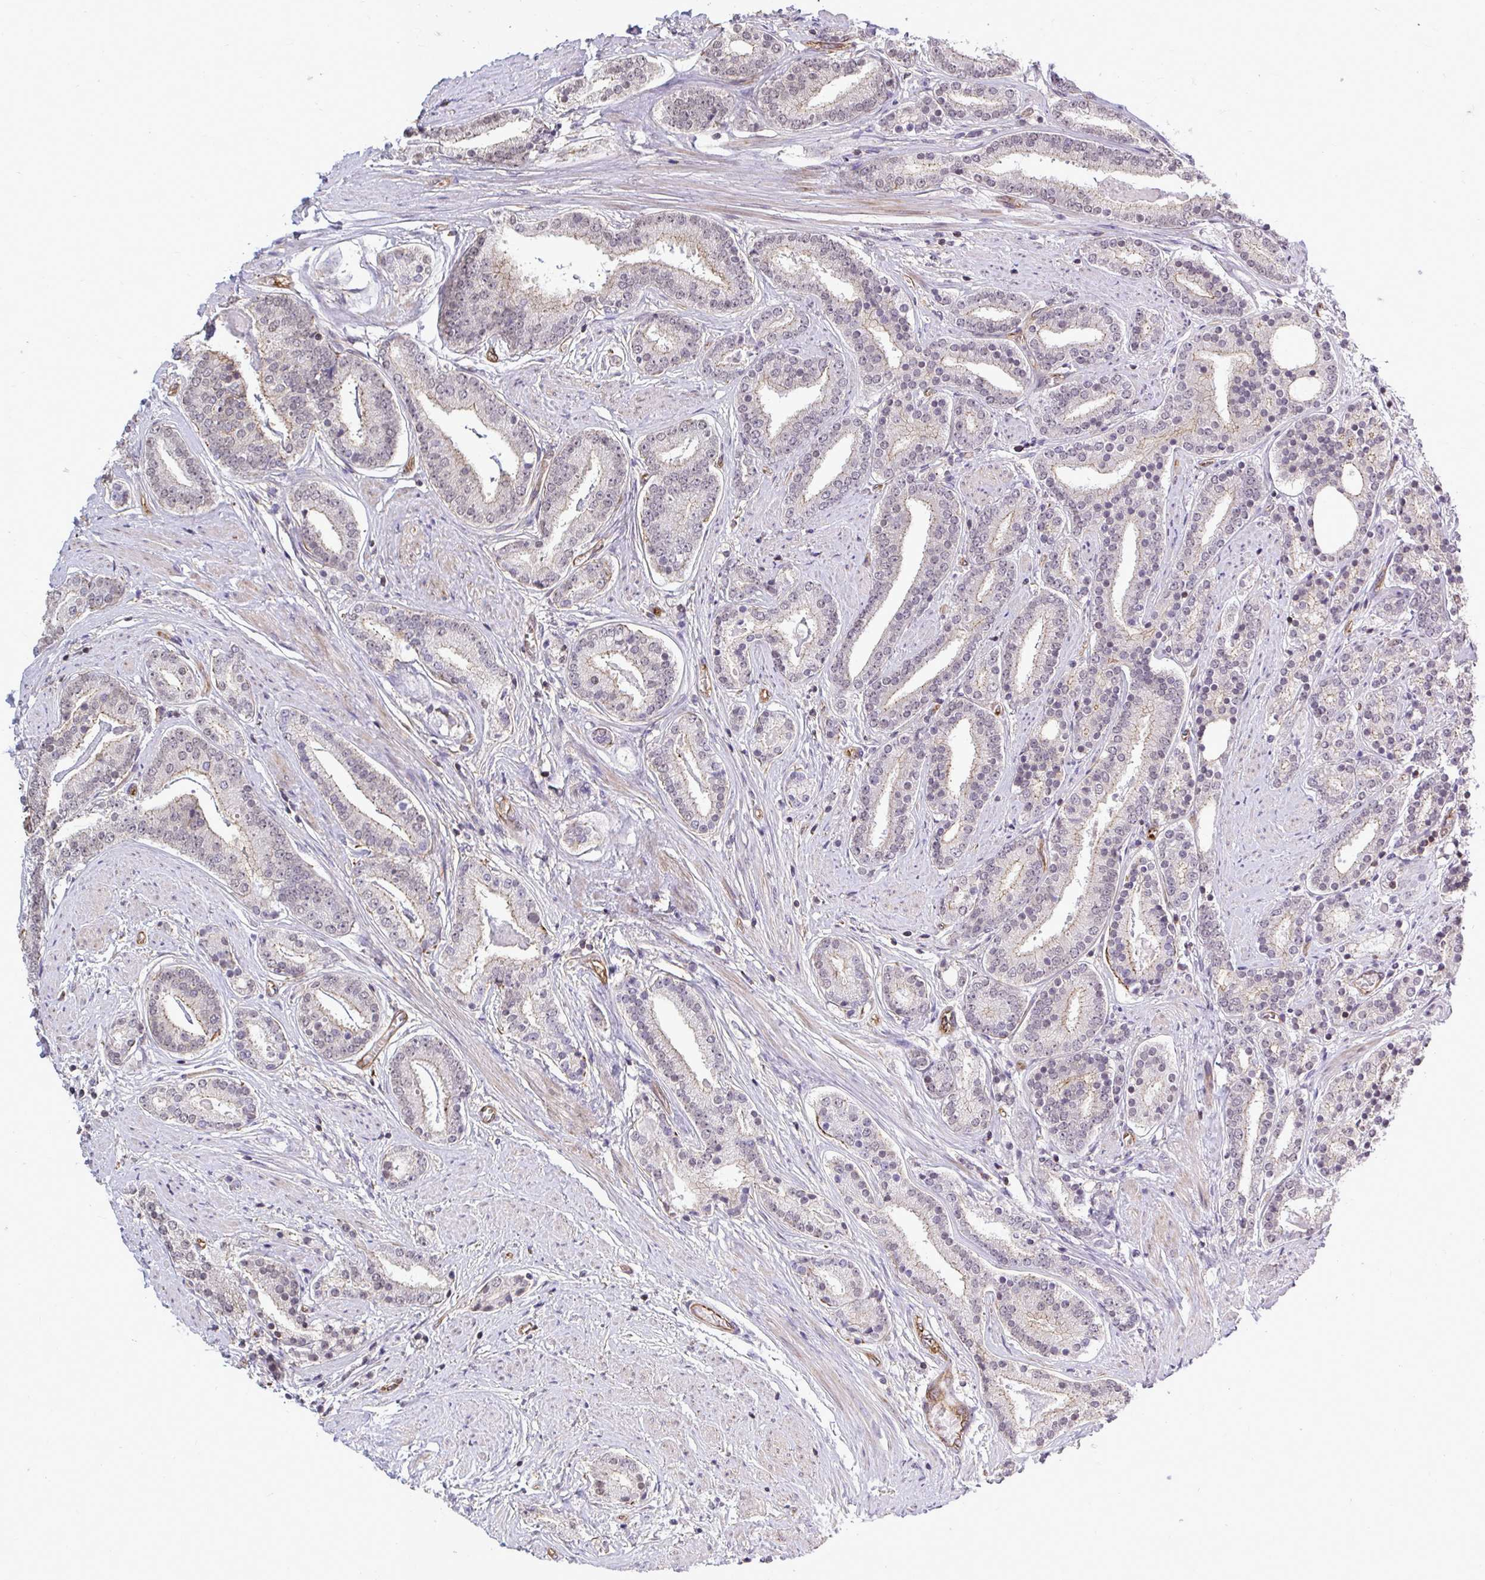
{"staining": {"intensity": "negative", "quantity": "none", "location": "none"}, "tissue": "prostate cancer", "cell_type": "Tumor cells", "image_type": "cancer", "snomed": [{"axis": "morphology", "description": "Adenocarcinoma, High grade"}, {"axis": "topography", "description": "Prostate"}], "caption": "Human adenocarcinoma (high-grade) (prostate) stained for a protein using immunohistochemistry shows no staining in tumor cells.", "gene": "FUT10", "patient": {"sex": "male", "age": 63}}